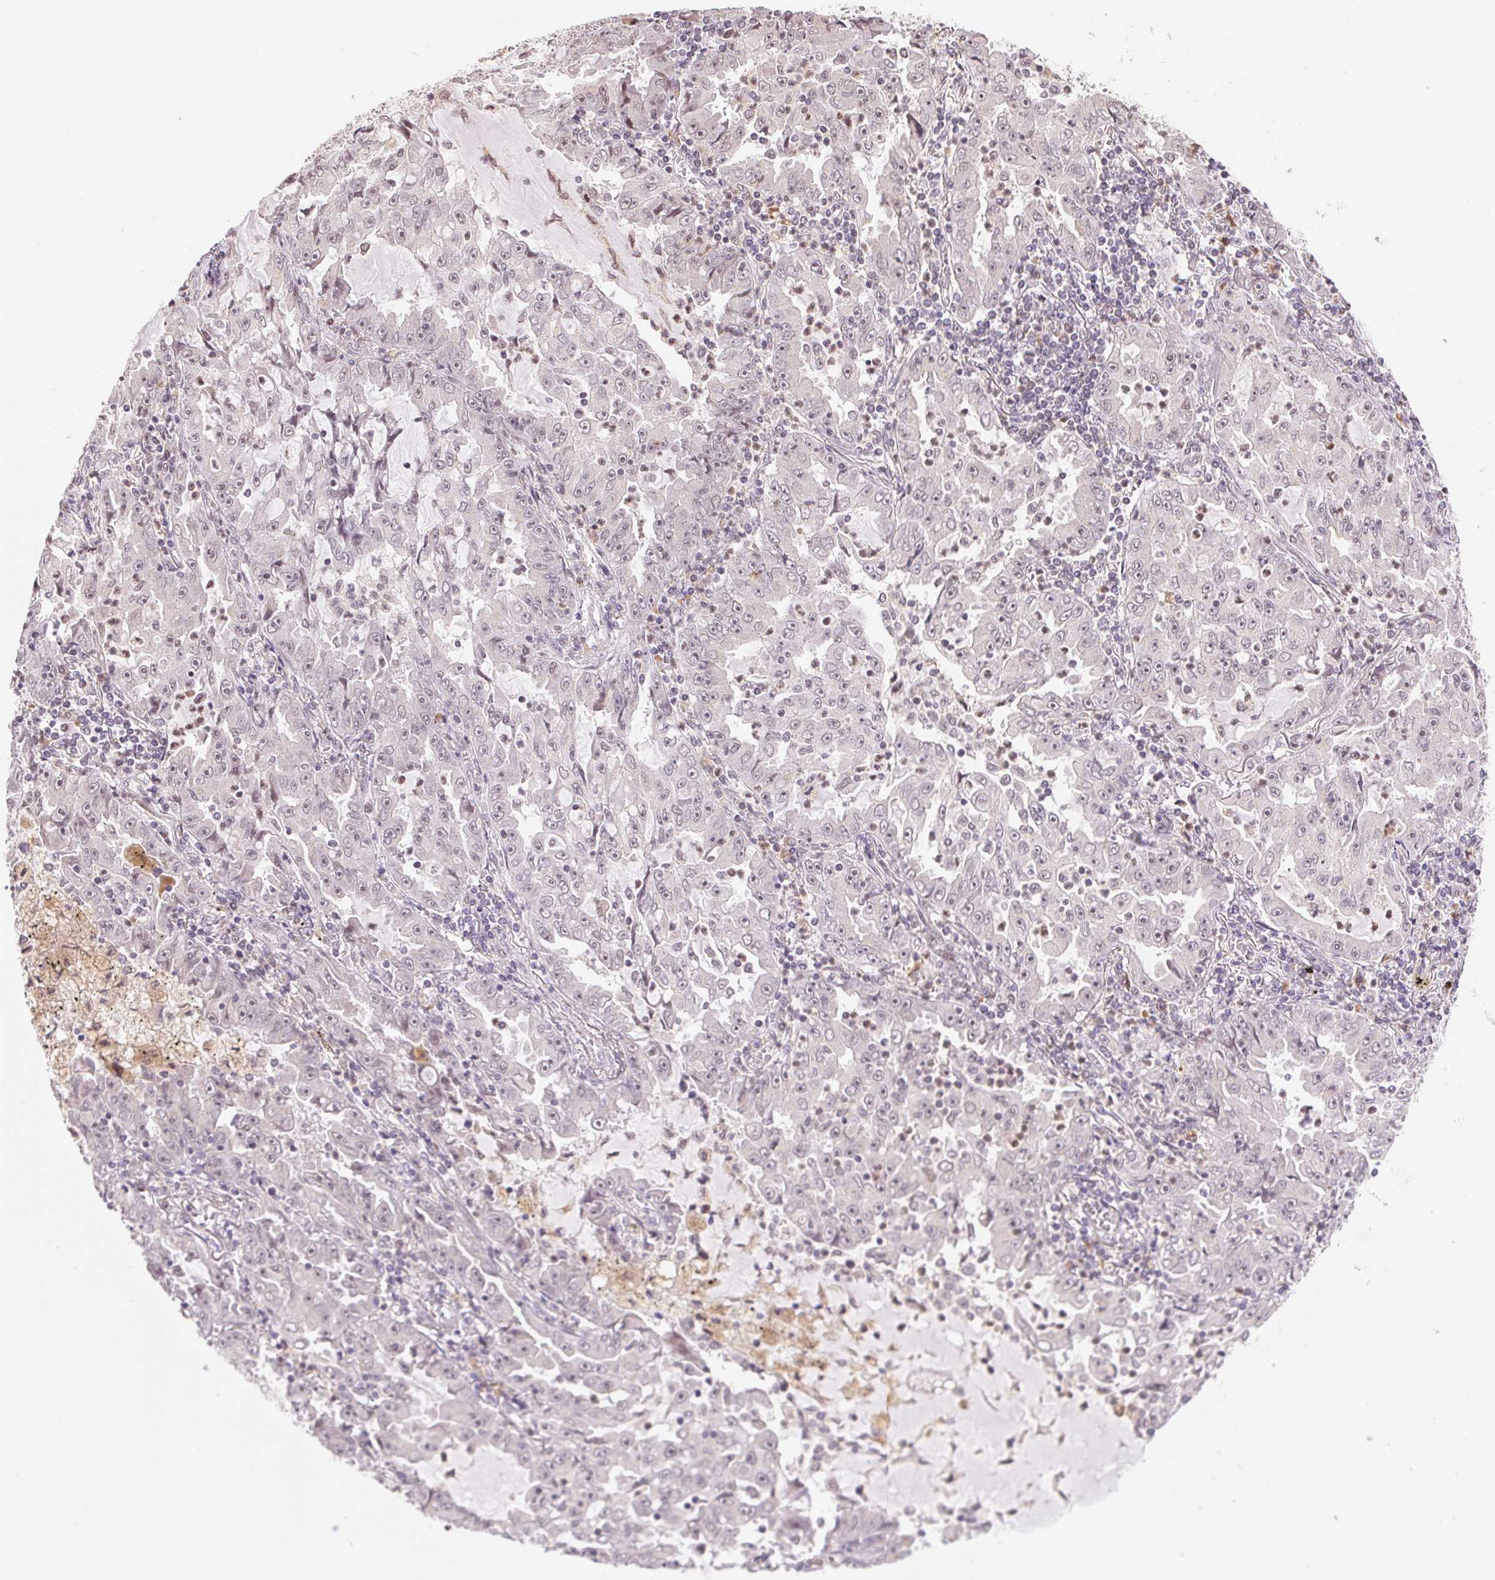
{"staining": {"intensity": "negative", "quantity": "none", "location": "none"}, "tissue": "lung cancer", "cell_type": "Tumor cells", "image_type": "cancer", "snomed": [{"axis": "morphology", "description": "Adenocarcinoma, NOS"}, {"axis": "topography", "description": "Lung"}], "caption": "Tumor cells show no significant protein positivity in adenocarcinoma (lung).", "gene": "GRHL3", "patient": {"sex": "female", "age": 52}}